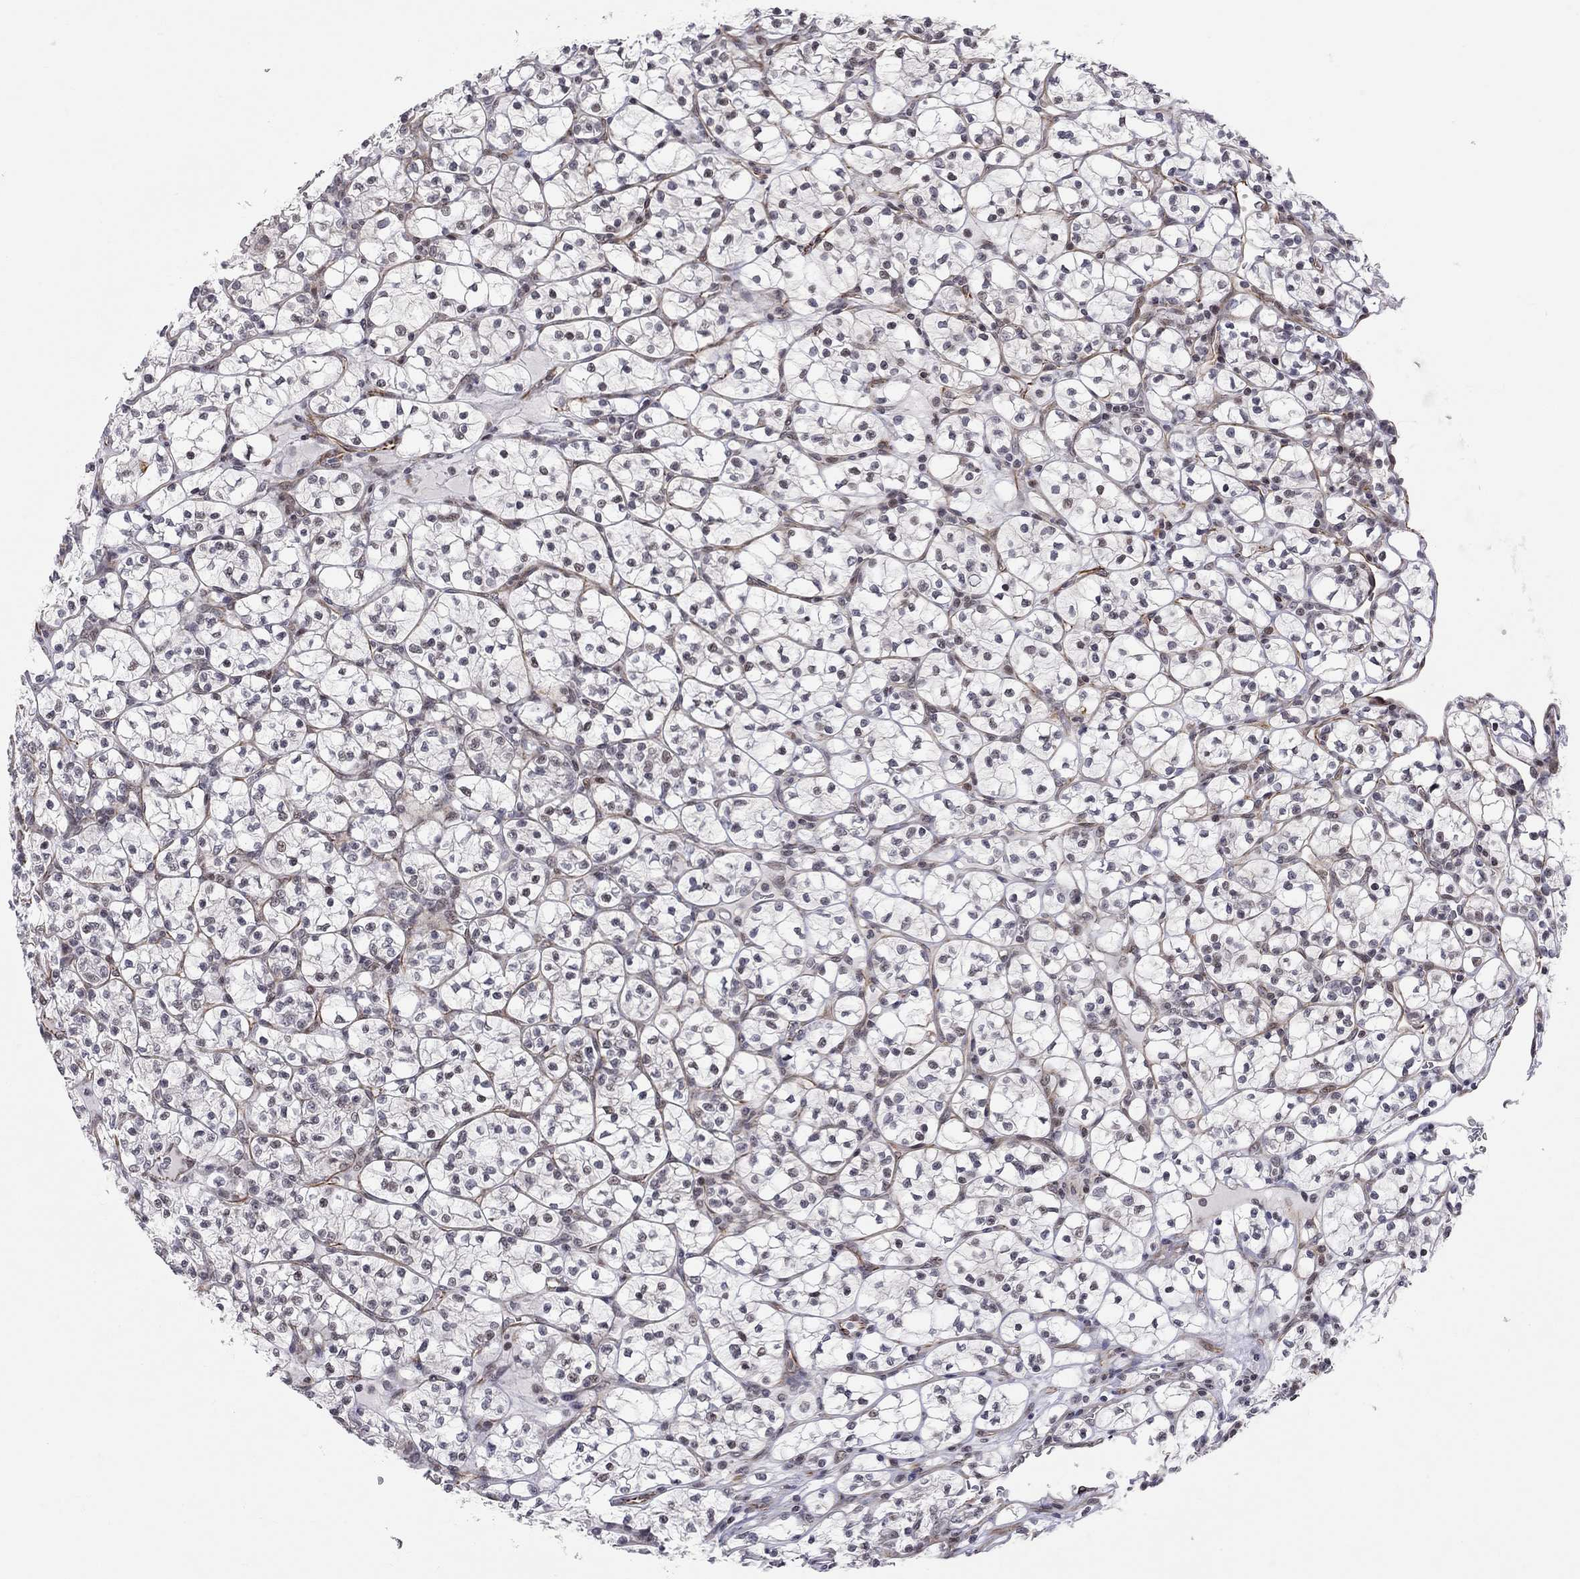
{"staining": {"intensity": "negative", "quantity": "none", "location": "none"}, "tissue": "renal cancer", "cell_type": "Tumor cells", "image_type": "cancer", "snomed": [{"axis": "morphology", "description": "Adenocarcinoma, NOS"}, {"axis": "topography", "description": "Kidney"}], "caption": "This is a image of immunohistochemistry (IHC) staining of renal adenocarcinoma, which shows no positivity in tumor cells.", "gene": "MTNR1B", "patient": {"sex": "female", "age": 89}}